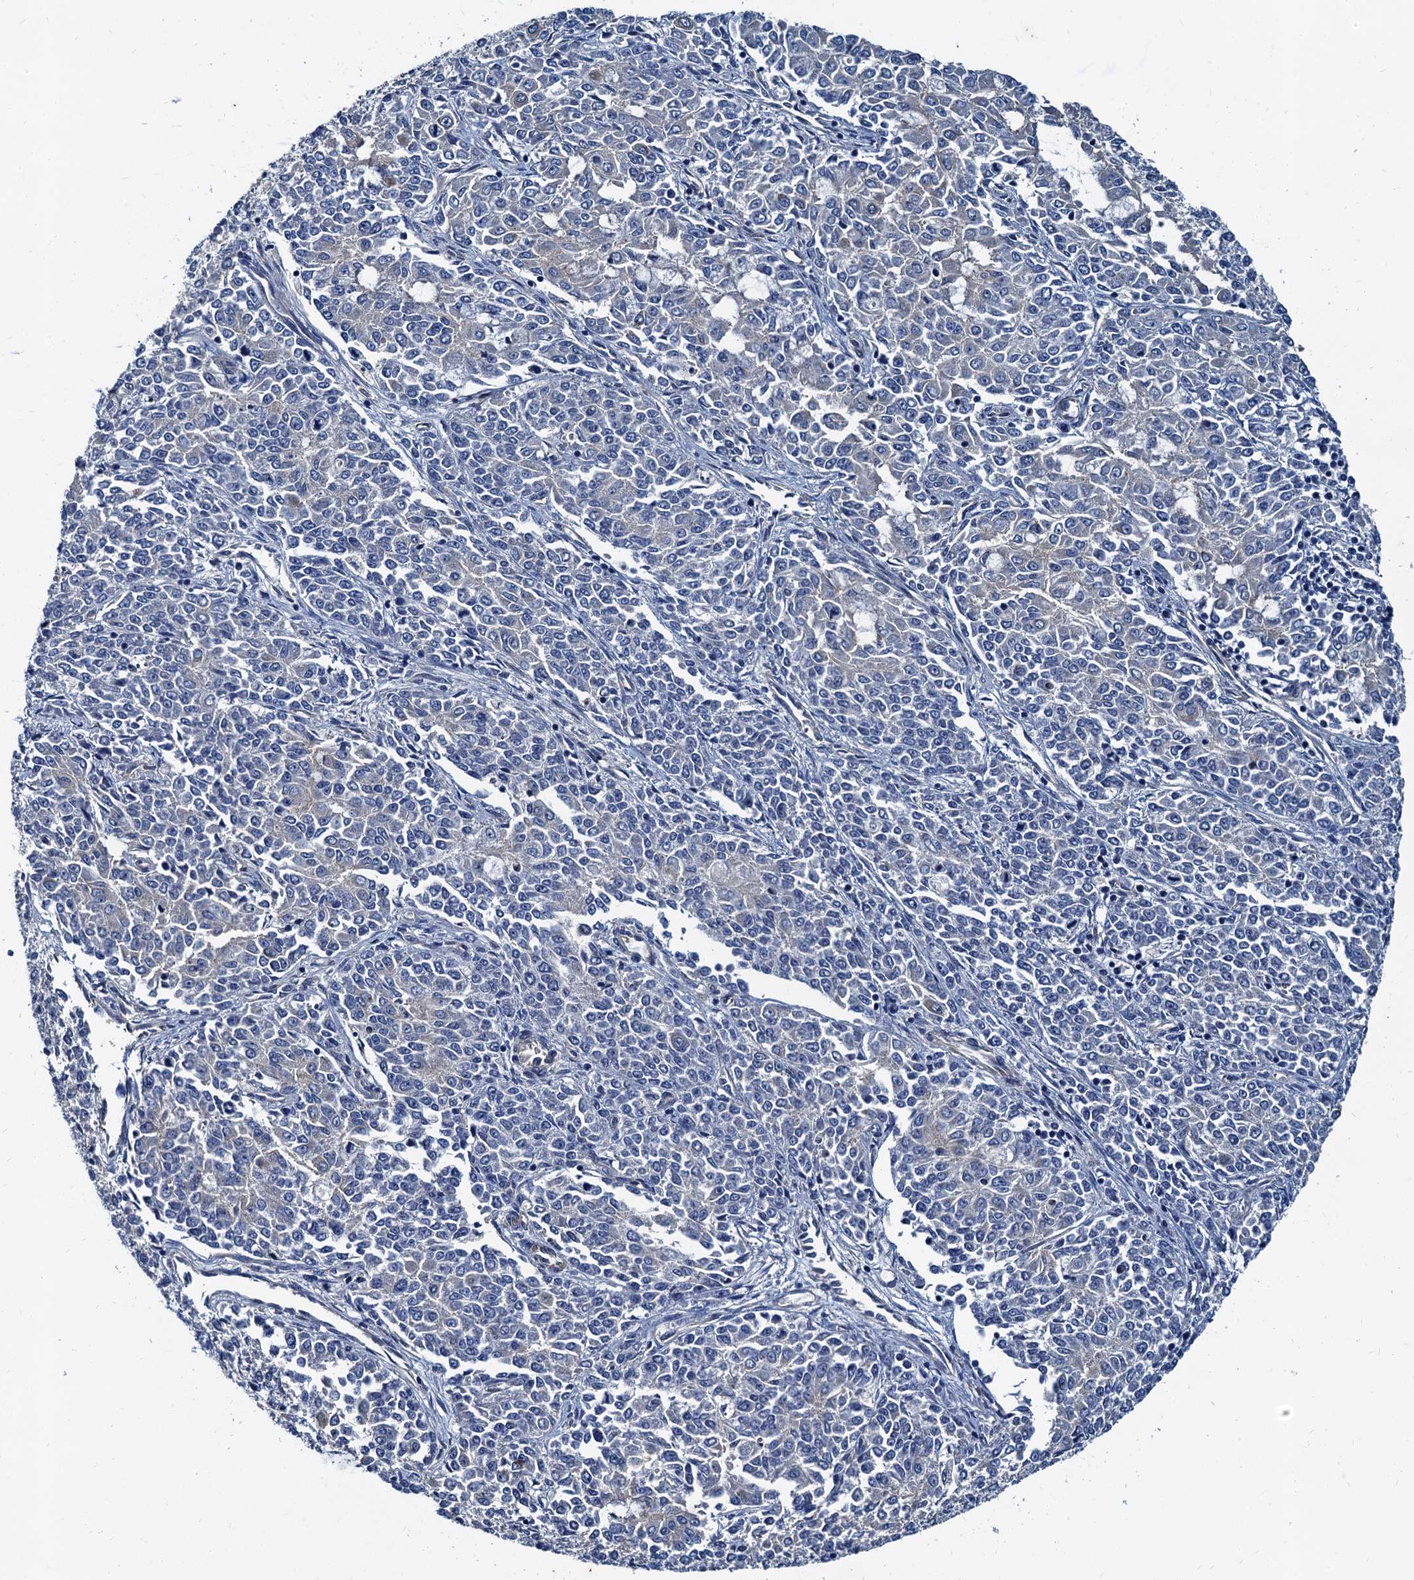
{"staining": {"intensity": "negative", "quantity": "none", "location": "none"}, "tissue": "endometrial cancer", "cell_type": "Tumor cells", "image_type": "cancer", "snomed": [{"axis": "morphology", "description": "Adenocarcinoma, NOS"}, {"axis": "topography", "description": "Endometrium"}], "caption": "DAB (3,3'-diaminobenzidine) immunohistochemical staining of human adenocarcinoma (endometrial) displays no significant positivity in tumor cells.", "gene": "NGRN", "patient": {"sex": "female", "age": 50}}